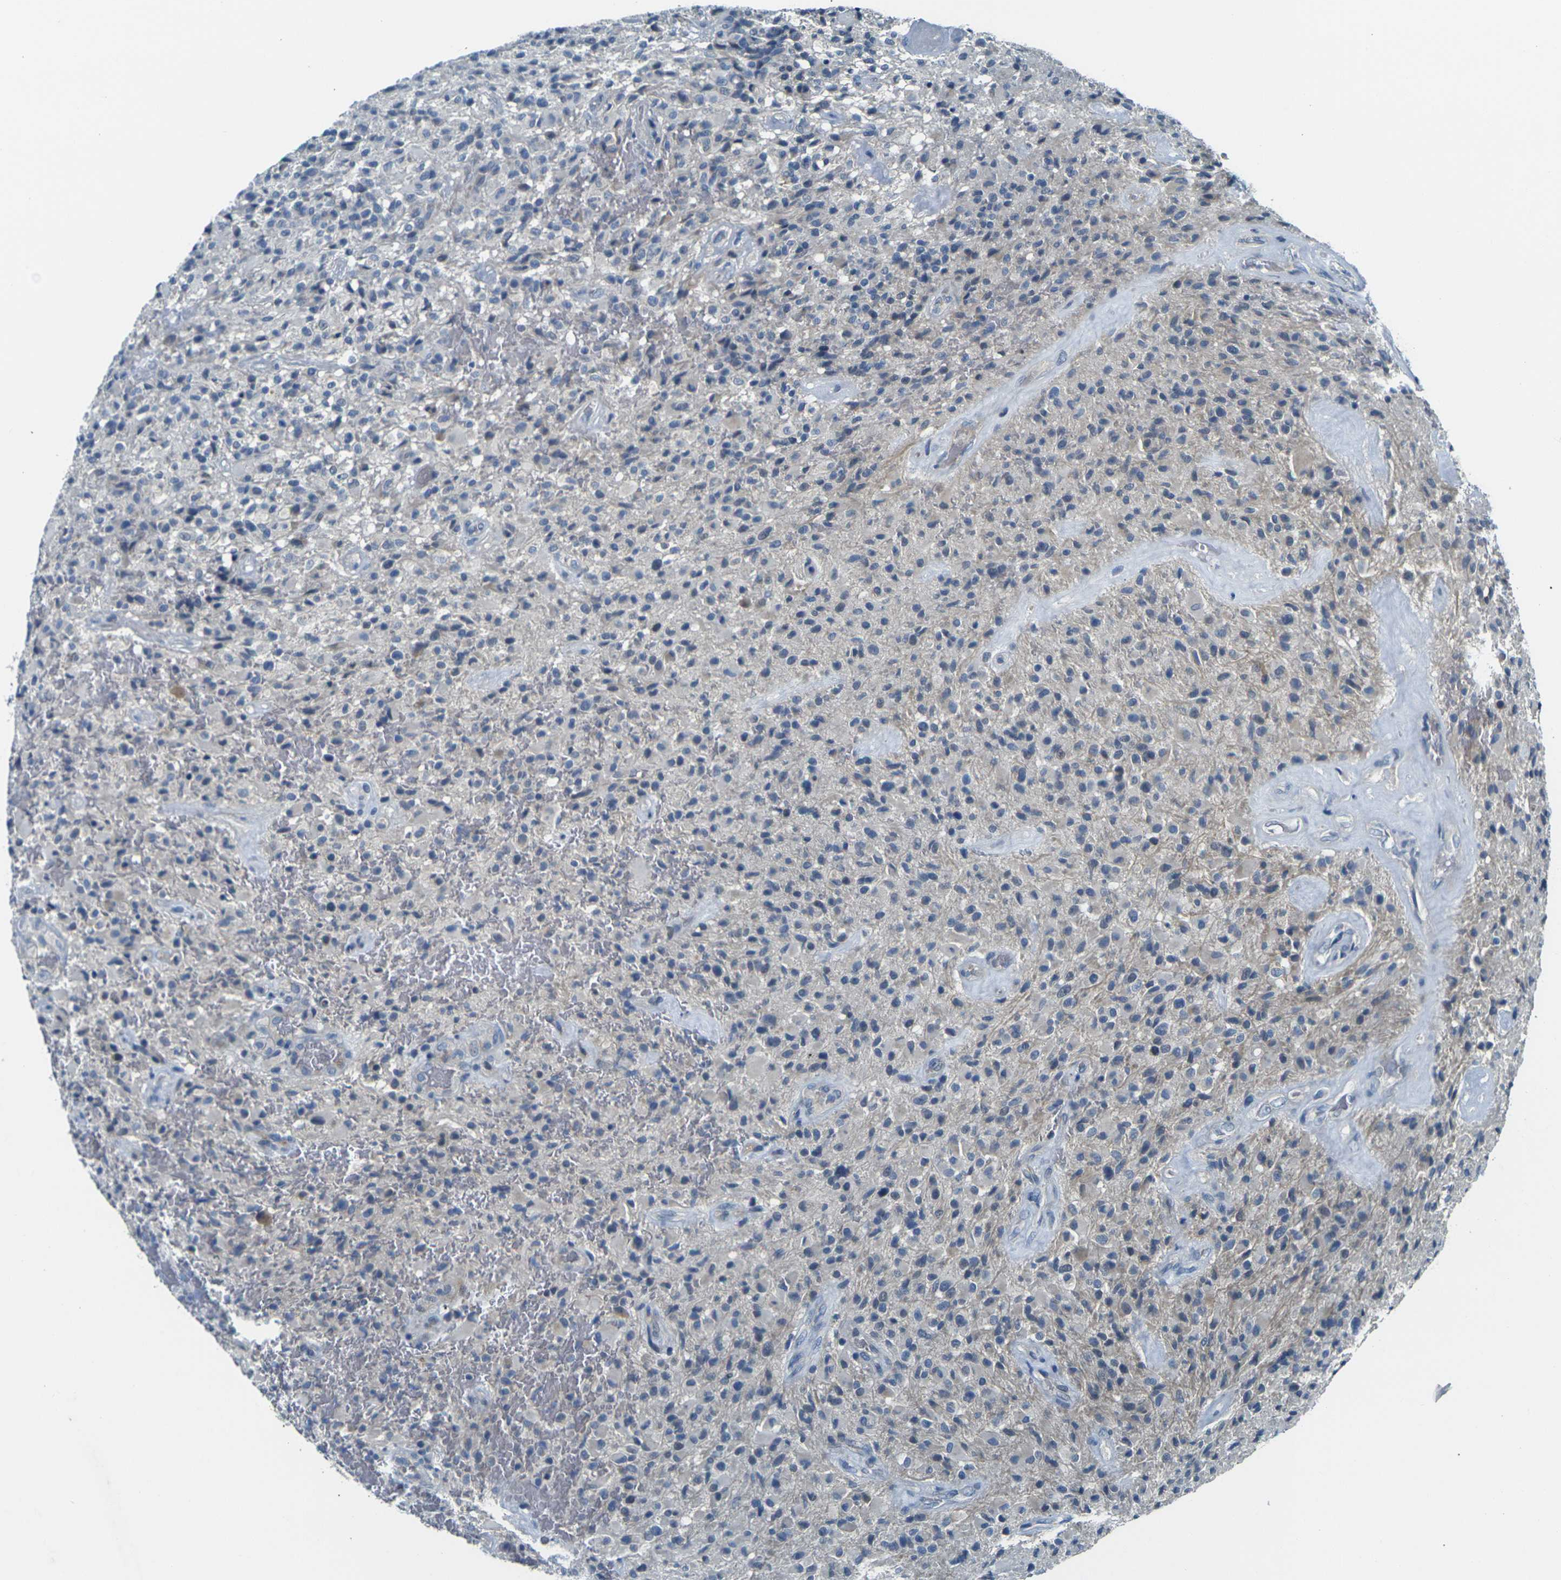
{"staining": {"intensity": "negative", "quantity": "none", "location": "none"}, "tissue": "glioma", "cell_type": "Tumor cells", "image_type": "cancer", "snomed": [{"axis": "morphology", "description": "Glioma, malignant, High grade"}, {"axis": "topography", "description": "Brain"}], "caption": "IHC photomicrograph of human high-grade glioma (malignant) stained for a protein (brown), which demonstrates no positivity in tumor cells.", "gene": "SHISAL2B", "patient": {"sex": "male", "age": 71}}